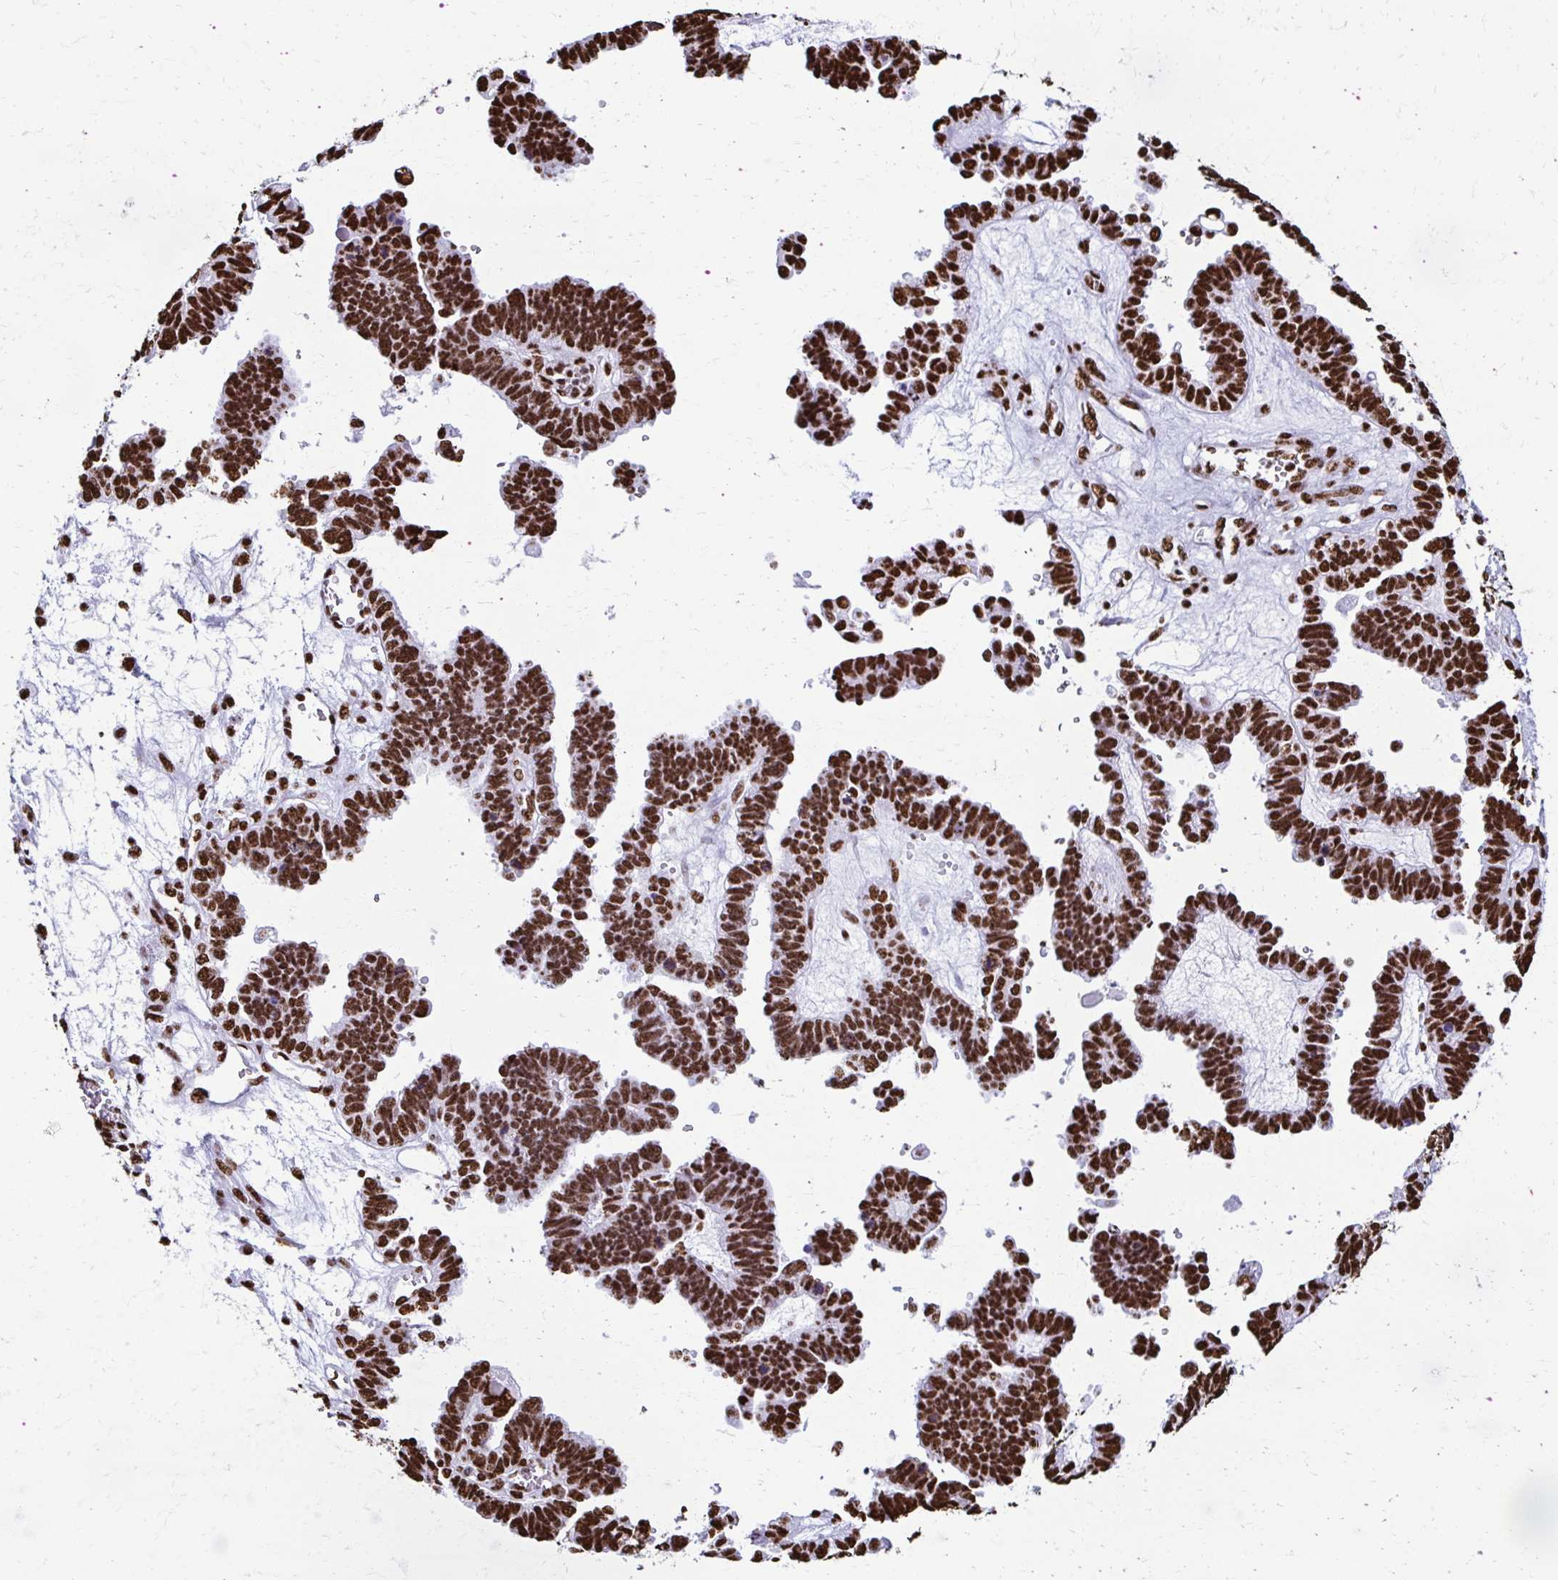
{"staining": {"intensity": "strong", "quantity": ">75%", "location": "nuclear"}, "tissue": "ovarian cancer", "cell_type": "Tumor cells", "image_type": "cancer", "snomed": [{"axis": "morphology", "description": "Cystadenocarcinoma, serous, NOS"}, {"axis": "topography", "description": "Ovary"}], "caption": "Immunohistochemistry (DAB) staining of ovarian cancer (serous cystadenocarcinoma) shows strong nuclear protein positivity in about >75% of tumor cells. (DAB IHC, brown staining for protein, blue staining for nuclei).", "gene": "NONO", "patient": {"sex": "female", "age": 51}}